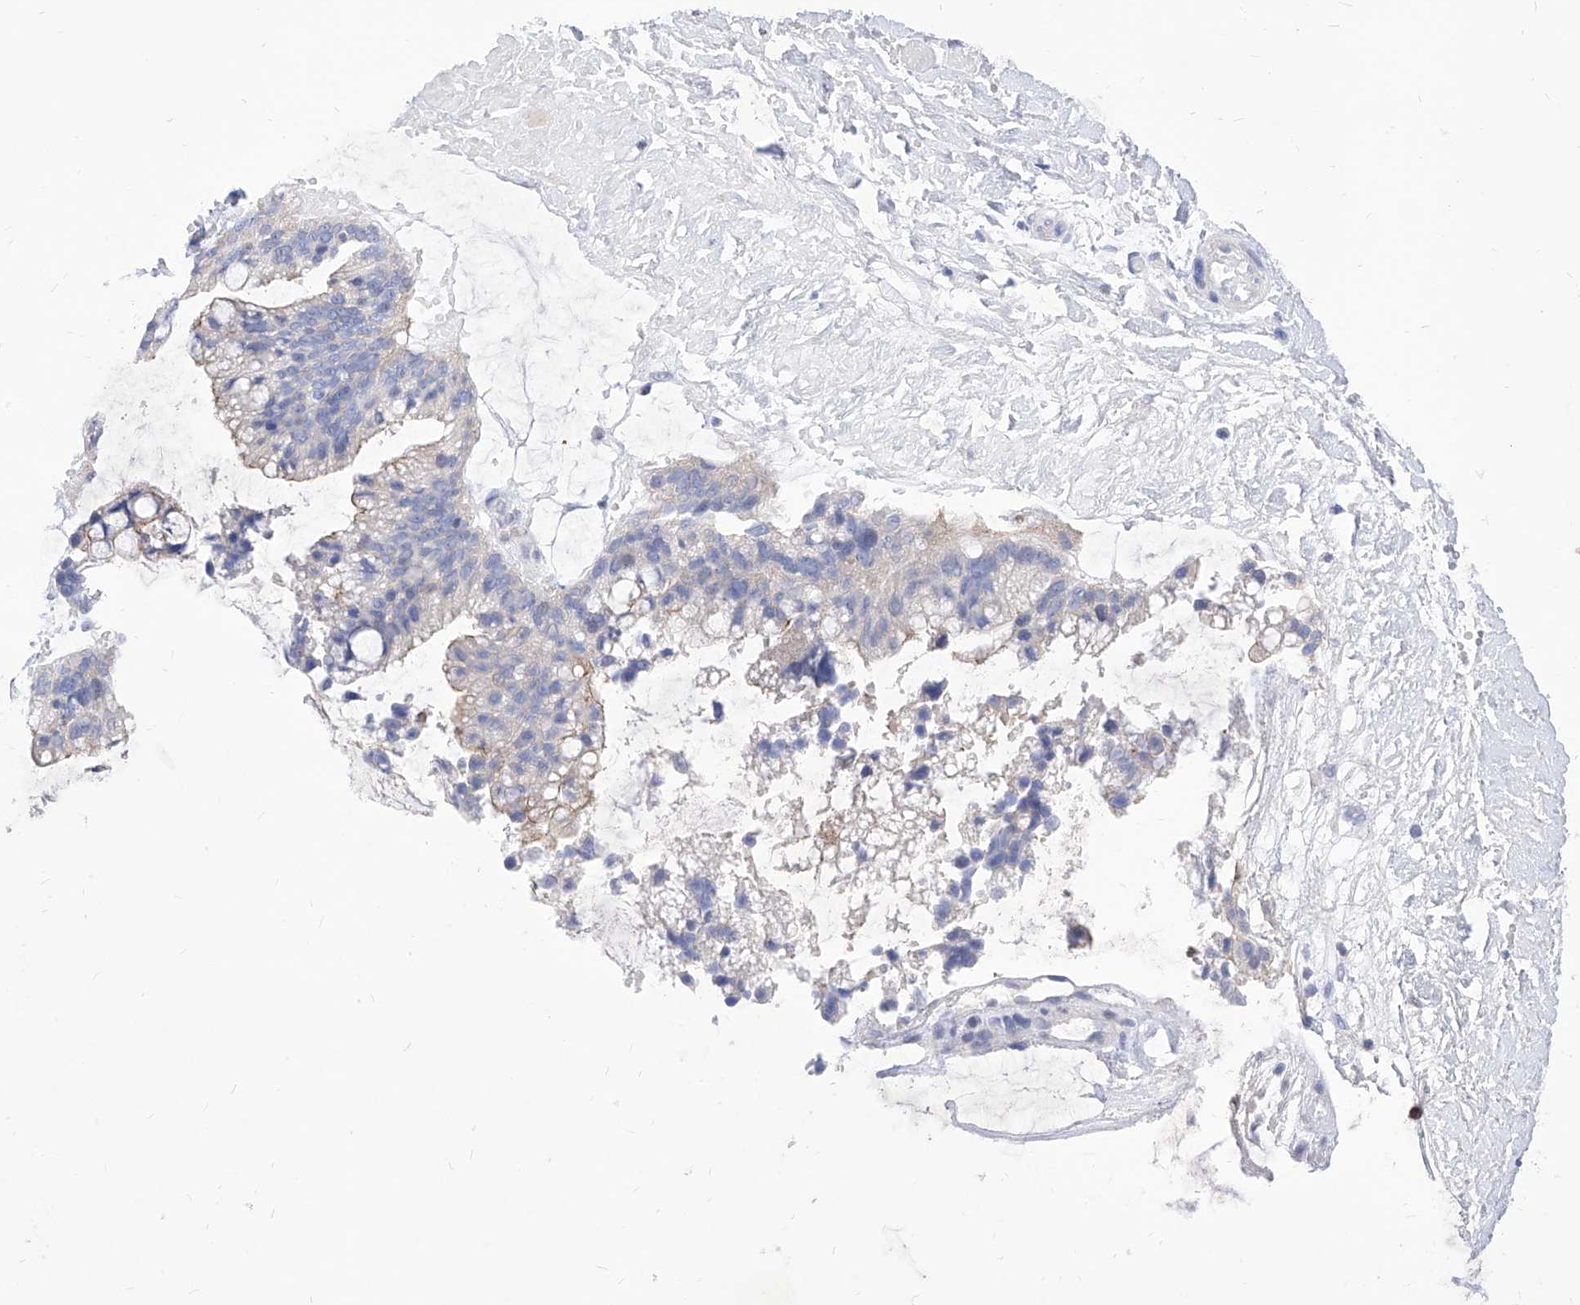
{"staining": {"intensity": "weak", "quantity": "<25%", "location": "cytoplasmic/membranous"}, "tissue": "ovarian cancer", "cell_type": "Tumor cells", "image_type": "cancer", "snomed": [{"axis": "morphology", "description": "Cystadenocarcinoma, mucinous, NOS"}, {"axis": "topography", "description": "Ovary"}], "caption": "High power microscopy histopathology image of an IHC micrograph of ovarian cancer (mucinous cystadenocarcinoma), revealing no significant expression in tumor cells. Nuclei are stained in blue.", "gene": "VAX1", "patient": {"sex": "female", "age": 39}}